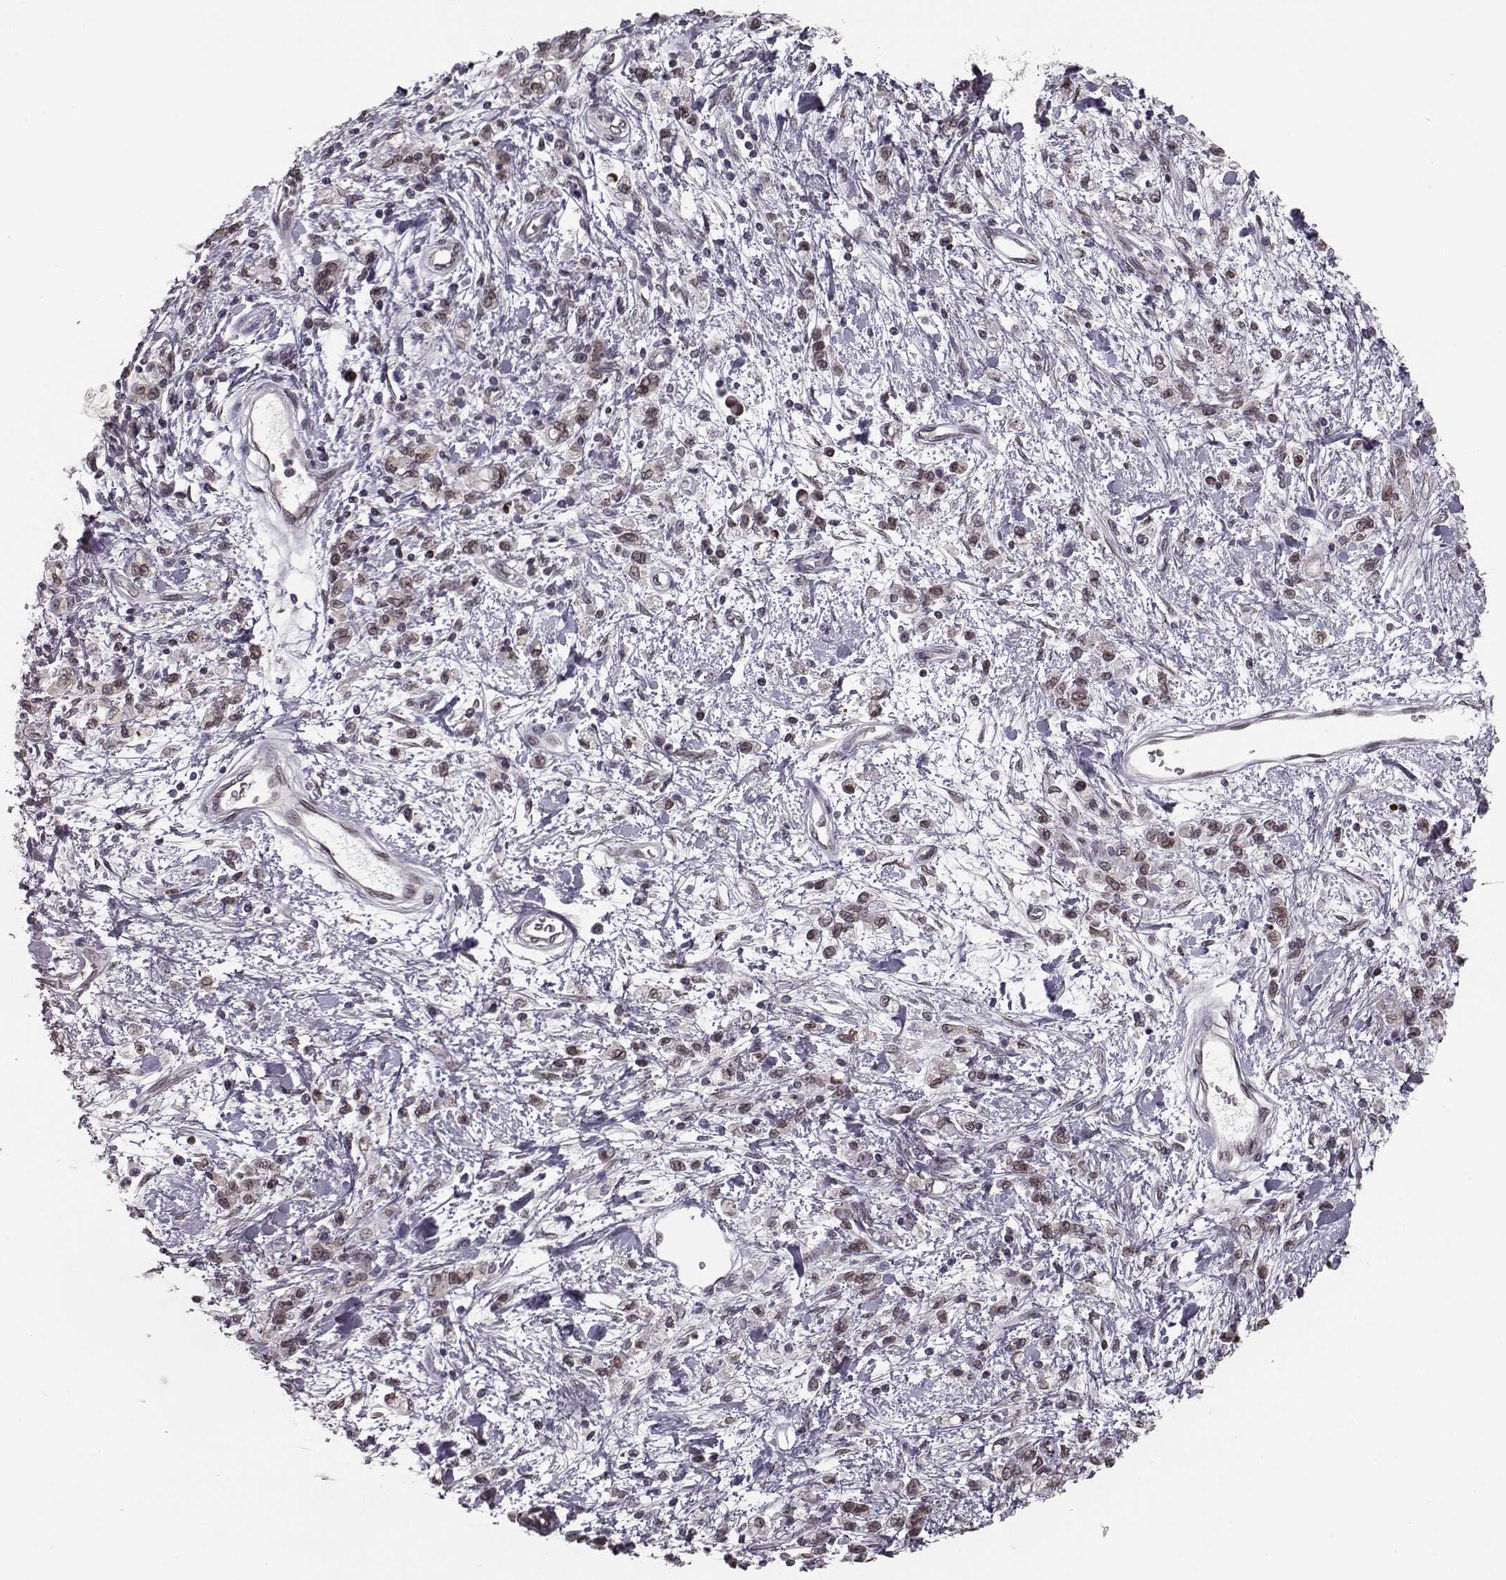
{"staining": {"intensity": "weak", "quantity": ">75%", "location": "cytoplasmic/membranous,nuclear"}, "tissue": "stomach cancer", "cell_type": "Tumor cells", "image_type": "cancer", "snomed": [{"axis": "morphology", "description": "Adenocarcinoma, NOS"}, {"axis": "topography", "description": "Stomach"}], "caption": "Human stomach cancer (adenocarcinoma) stained with a brown dye reveals weak cytoplasmic/membranous and nuclear positive staining in about >75% of tumor cells.", "gene": "NUP37", "patient": {"sex": "male", "age": 77}}